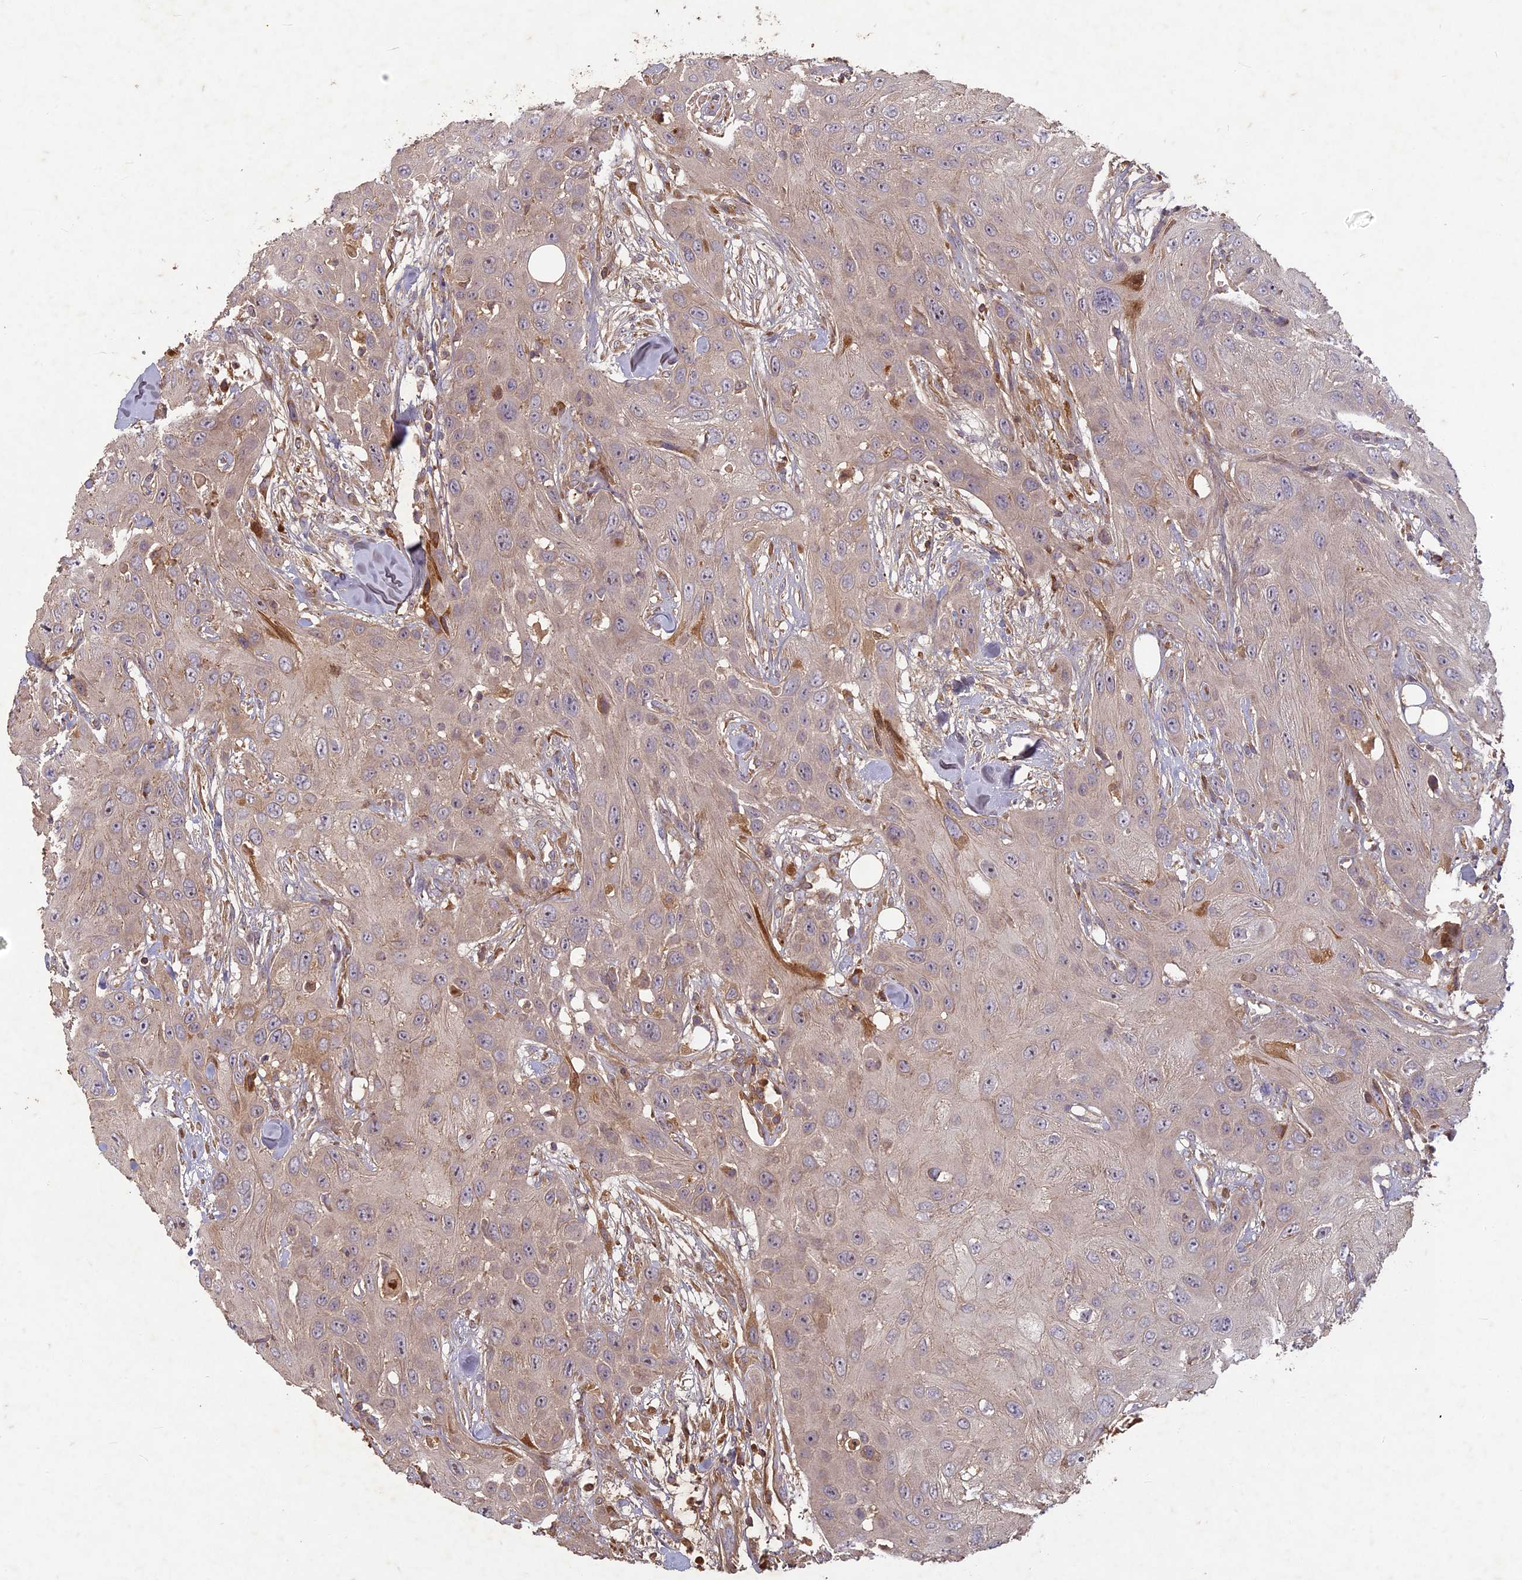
{"staining": {"intensity": "negative", "quantity": "none", "location": "none"}, "tissue": "head and neck cancer", "cell_type": "Tumor cells", "image_type": "cancer", "snomed": [{"axis": "morphology", "description": "Squamous cell carcinoma, NOS"}, {"axis": "topography", "description": "Head-Neck"}], "caption": "Tumor cells are negative for protein expression in human squamous cell carcinoma (head and neck). The staining was performed using DAB to visualize the protein expression in brown, while the nuclei were stained in blue with hematoxylin (Magnification: 20x).", "gene": "TCF25", "patient": {"sex": "male", "age": 81}}